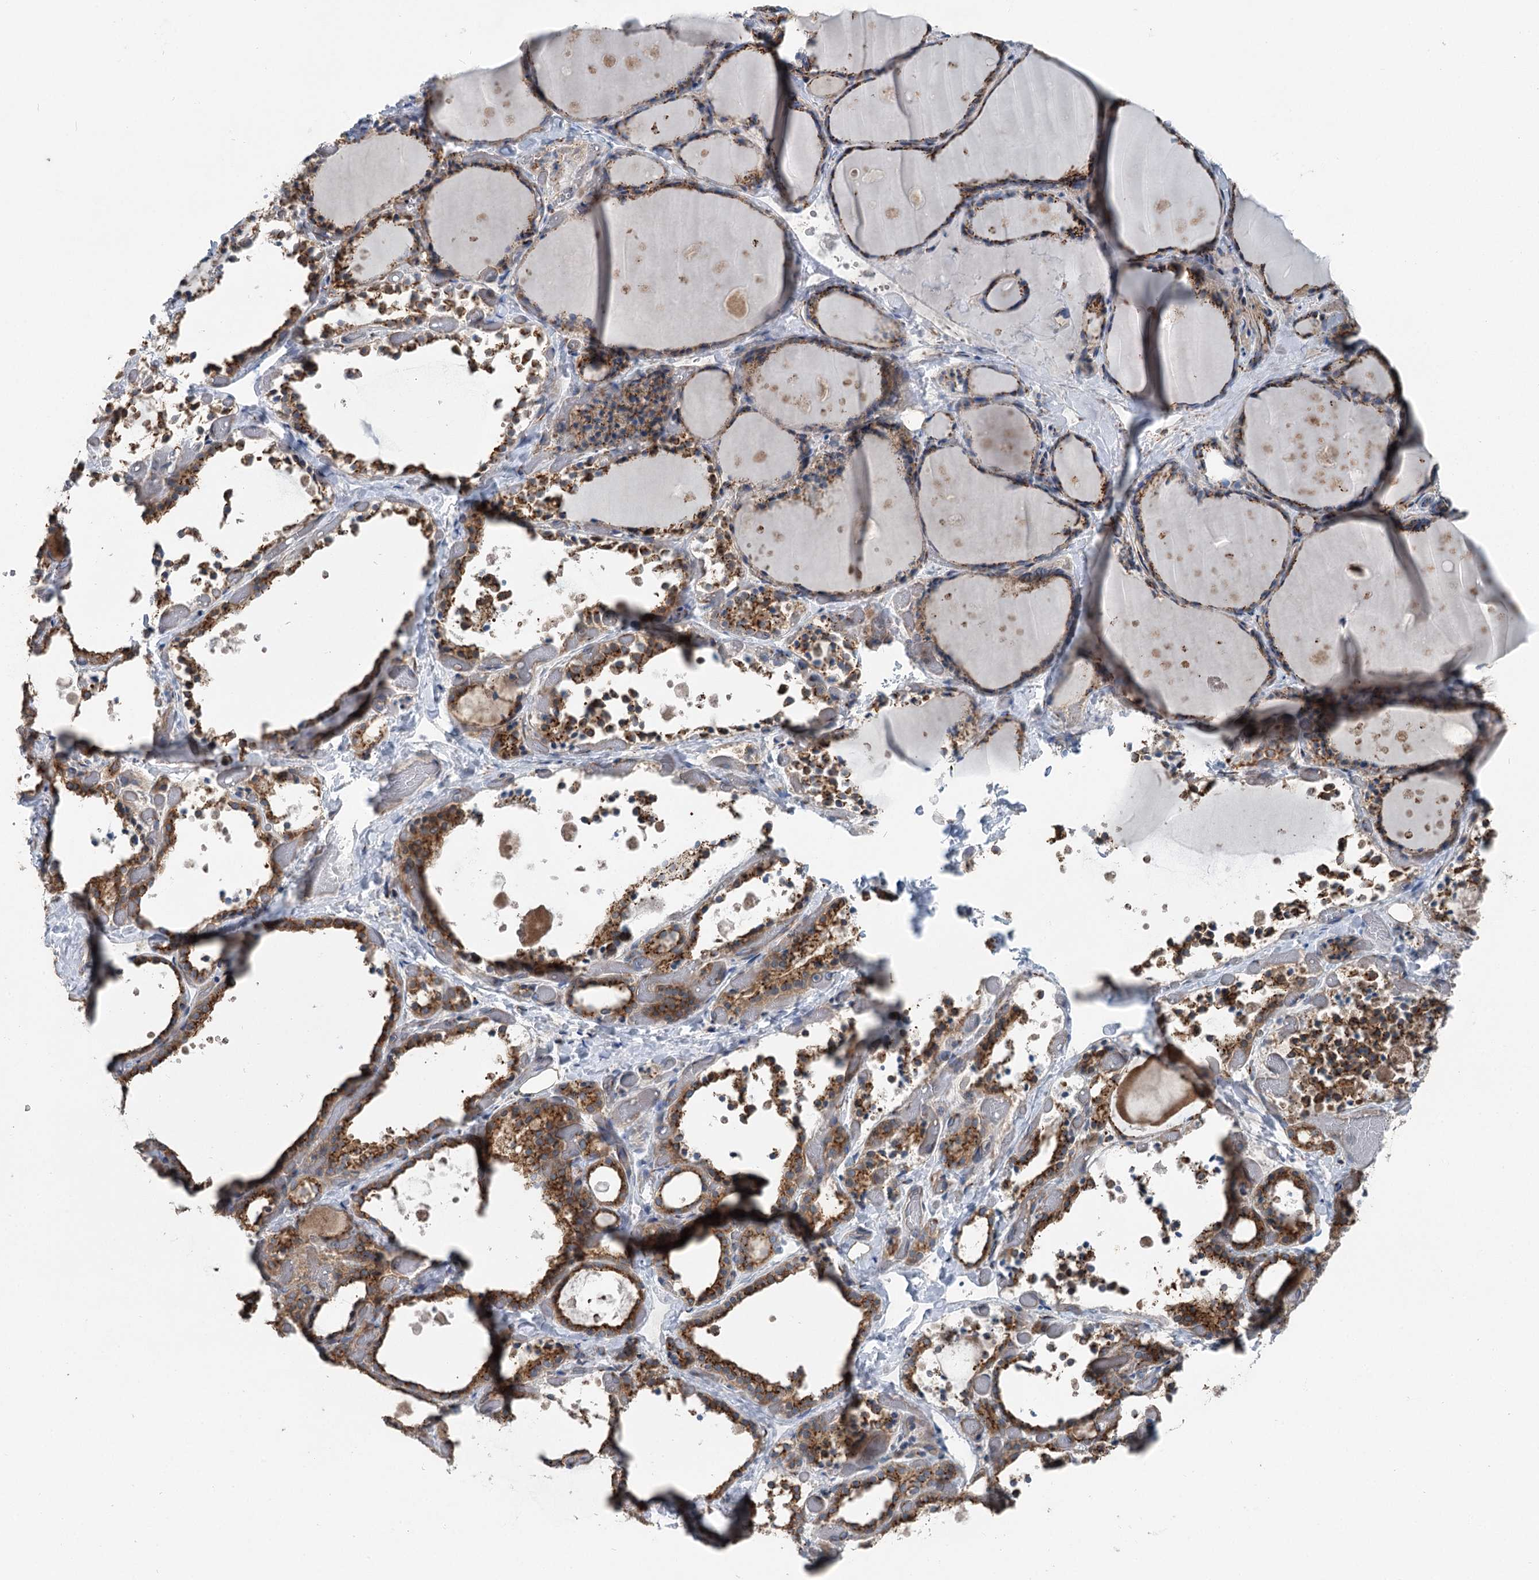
{"staining": {"intensity": "strong", "quantity": ">75%", "location": "cytoplasmic/membranous"}, "tissue": "thyroid gland", "cell_type": "Glandular cells", "image_type": "normal", "snomed": [{"axis": "morphology", "description": "Normal tissue, NOS"}, {"axis": "topography", "description": "Thyroid gland"}], "caption": "Thyroid gland stained with immunohistochemistry reveals strong cytoplasmic/membranous positivity in about >75% of glandular cells.", "gene": "ITIH5", "patient": {"sex": "female", "age": 44}}